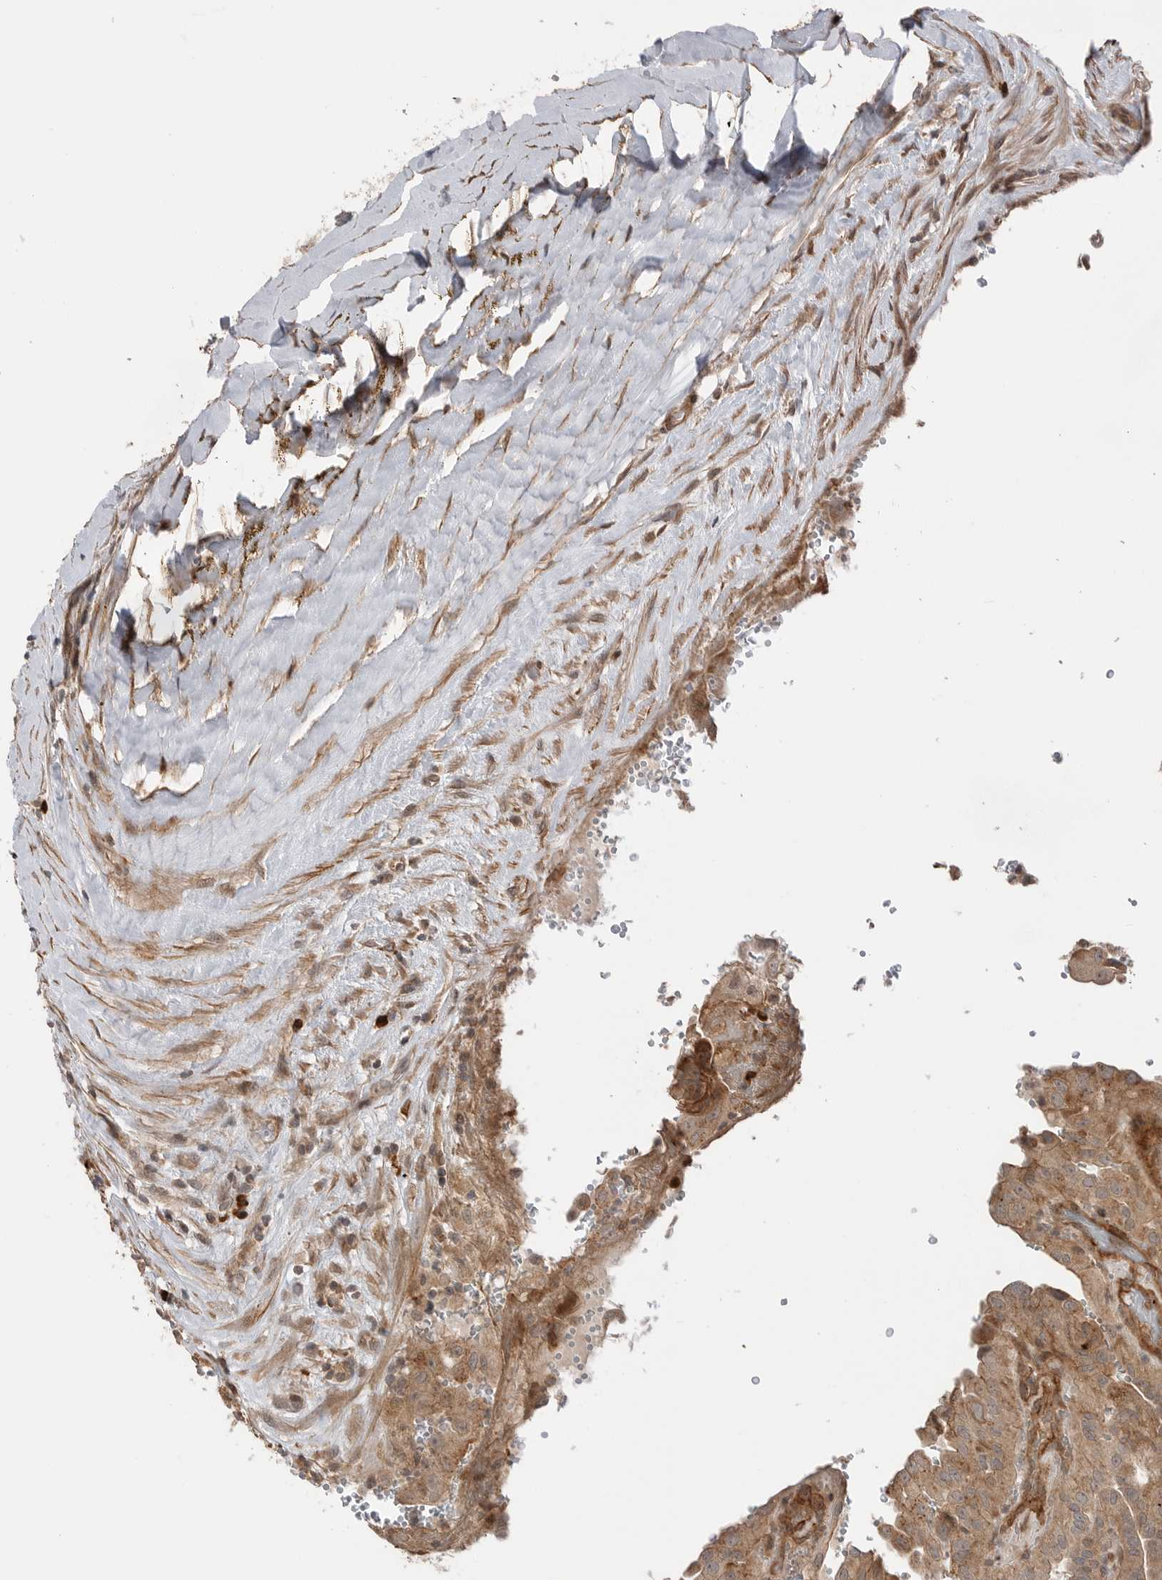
{"staining": {"intensity": "moderate", "quantity": ">75%", "location": "cytoplasmic/membranous"}, "tissue": "thyroid cancer", "cell_type": "Tumor cells", "image_type": "cancer", "snomed": [{"axis": "morphology", "description": "Papillary adenocarcinoma, NOS"}, {"axis": "topography", "description": "Thyroid gland"}], "caption": "Moderate cytoplasmic/membranous expression for a protein is seen in approximately >75% of tumor cells of papillary adenocarcinoma (thyroid) using immunohistochemistry (IHC).", "gene": "PEAK1", "patient": {"sex": "male", "age": 77}}